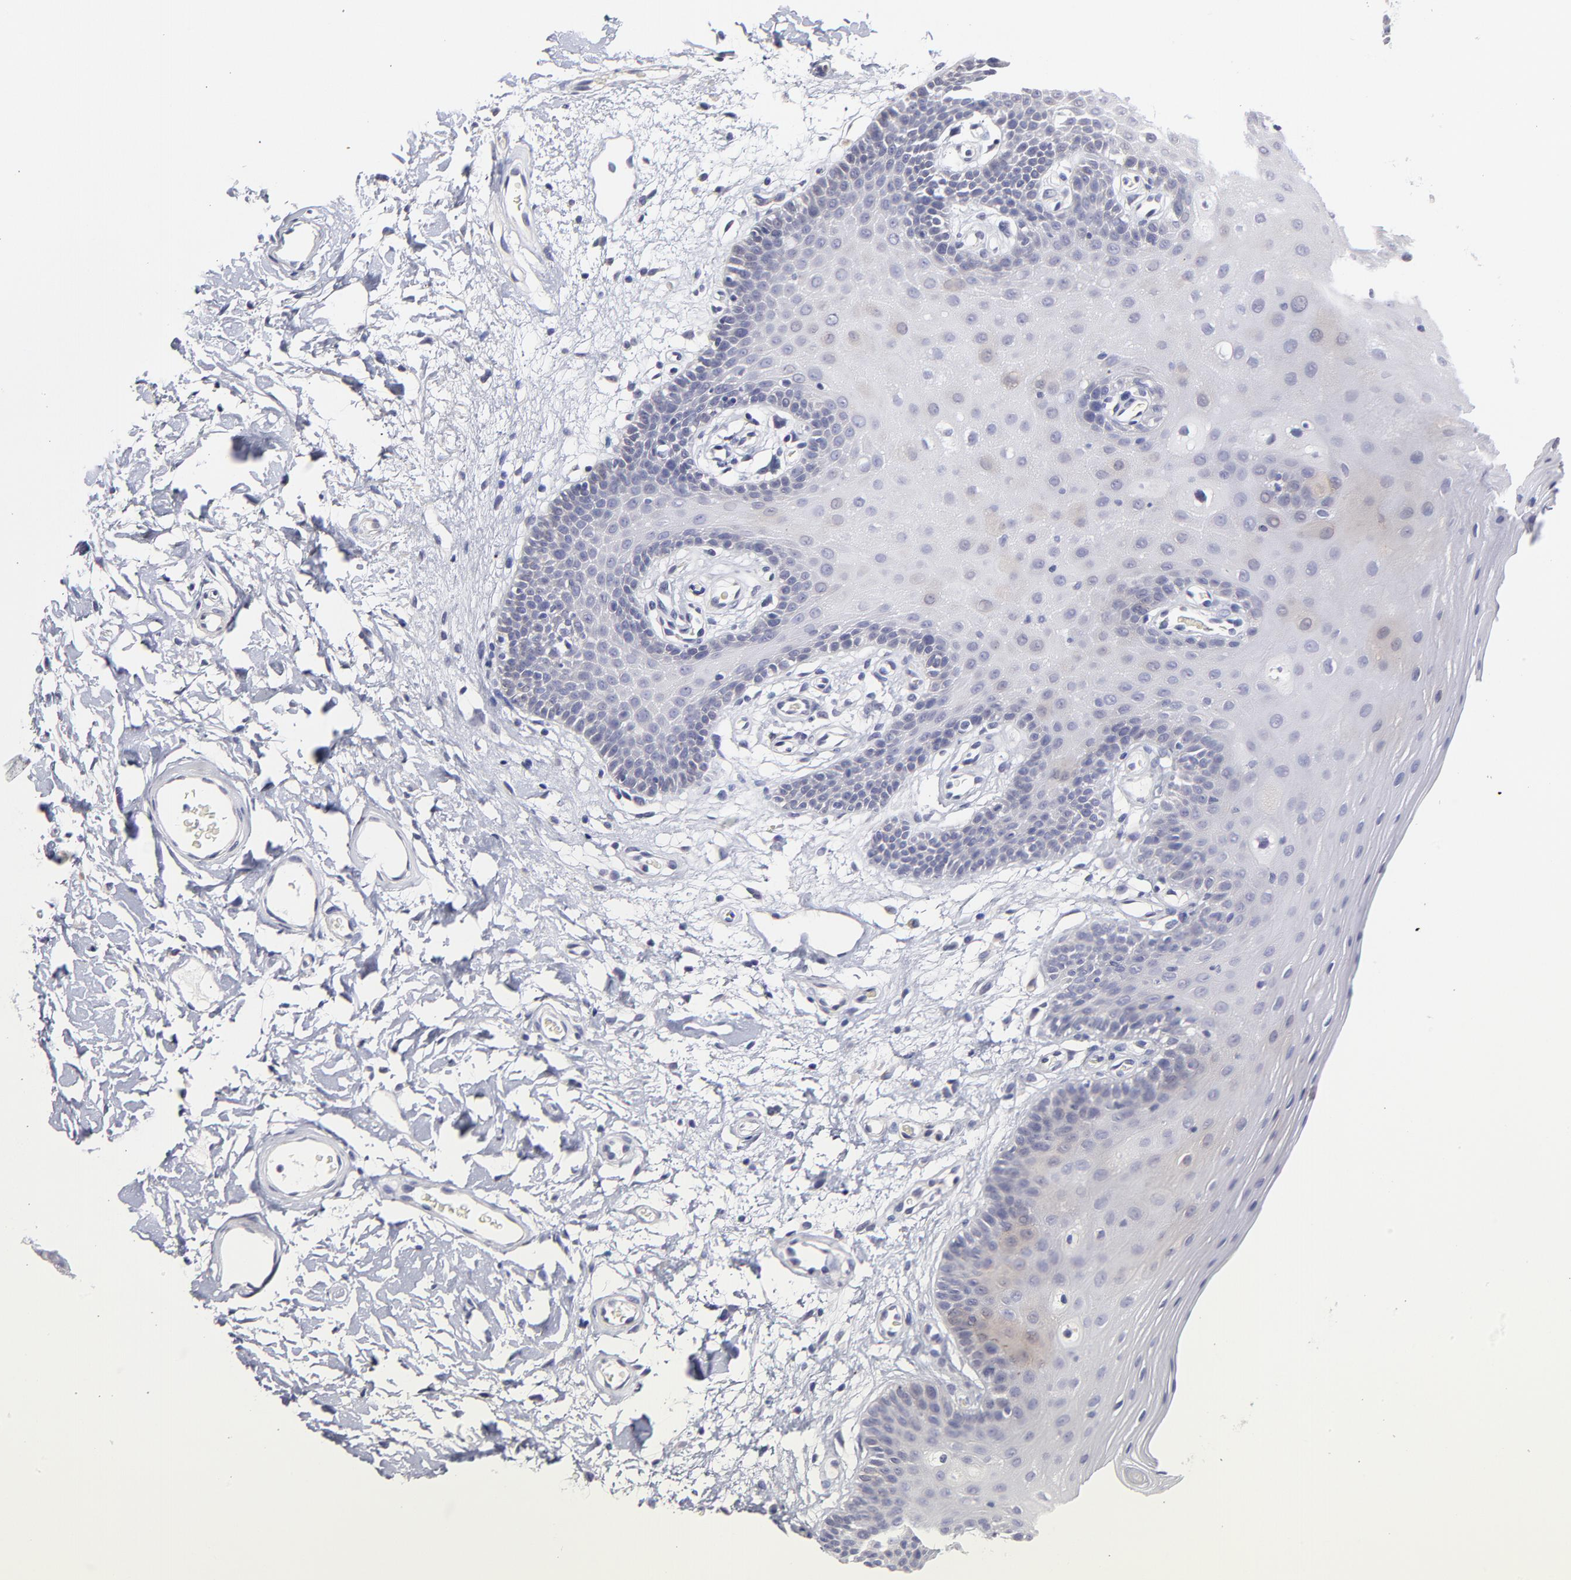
{"staining": {"intensity": "negative", "quantity": "none", "location": "none"}, "tissue": "oral mucosa", "cell_type": "Squamous epithelial cells", "image_type": "normal", "snomed": [{"axis": "morphology", "description": "Normal tissue, NOS"}, {"axis": "morphology", "description": "Squamous cell carcinoma, NOS"}, {"axis": "topography", "description": "Skeletal muscle"}, {"axis": "topography", "description": "Oral tissue"}, {"axis": "topography", "description": "Head-Neck"}], "caption": "Immunohistochemical staining of benign oral mucosa exhibits no significant staining in squamous epithelial cells.", "gene": "BTG2", "patient": {"sex": "male", "age": 71}}